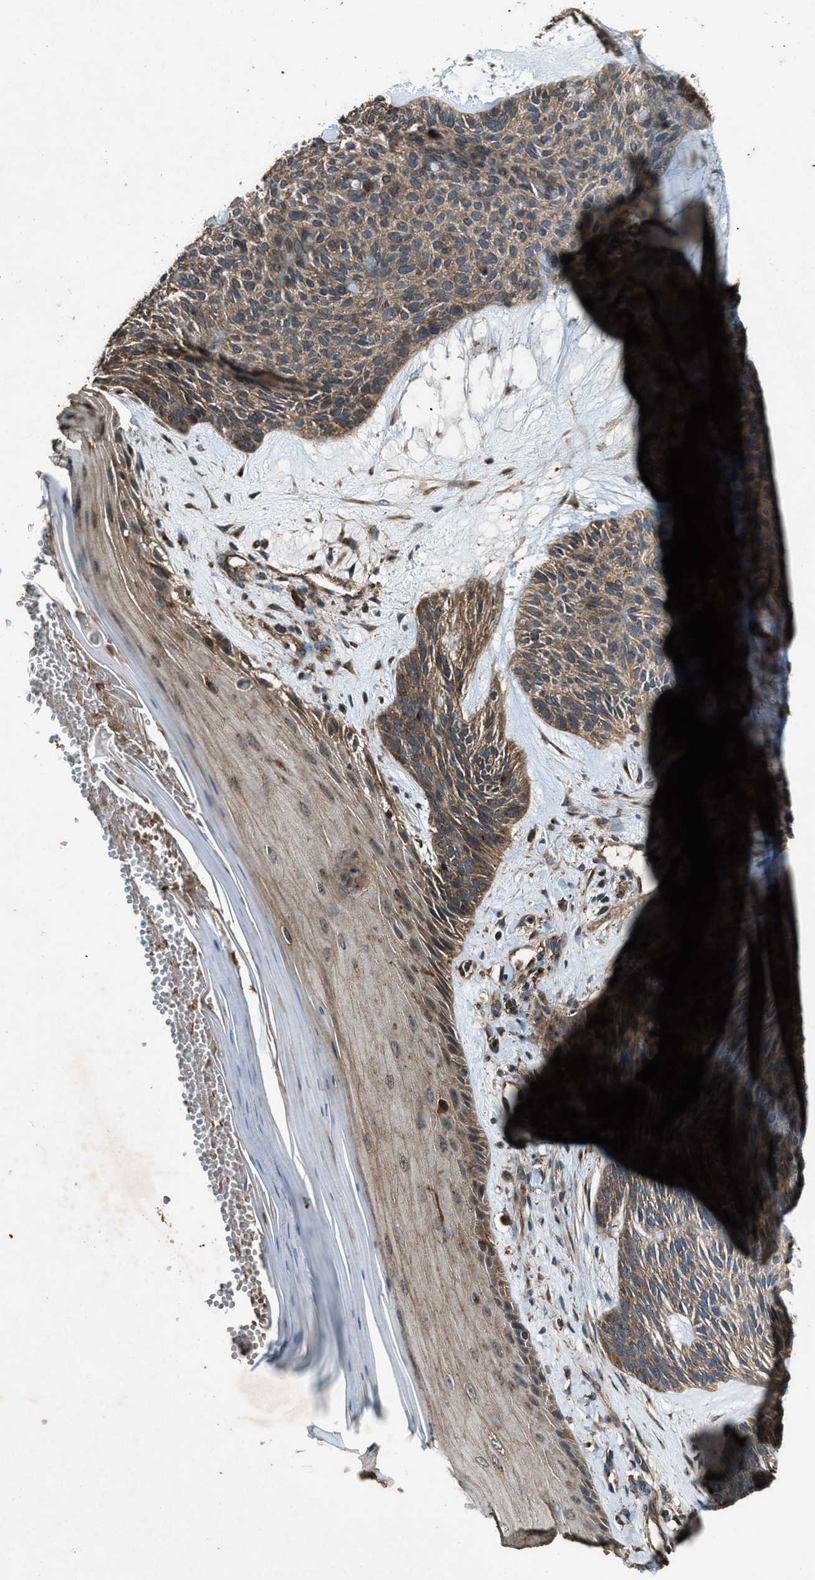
{"staining": {"intensity": "moderate", "quantity": ">75%", "location": "cytoplasmic/membranous"}, "tissue": "skin cancer", "cell_type": "Tumor cells", "image_type": "cancer", "snomed": [{"axis": "morphology", "description": "Basal cell carcinoma"}, {"axis": "topography", "description": "Skin"}], "caption": "There is medium levels of moderate cytoplasmic/membranous positivity in tumor cells of skin basal cell carcinoma, as demonstrated by immunohistochemical staining (brown color).", "gene": "MAP3K8", "patient": {"sex": "male", "age": 55}}